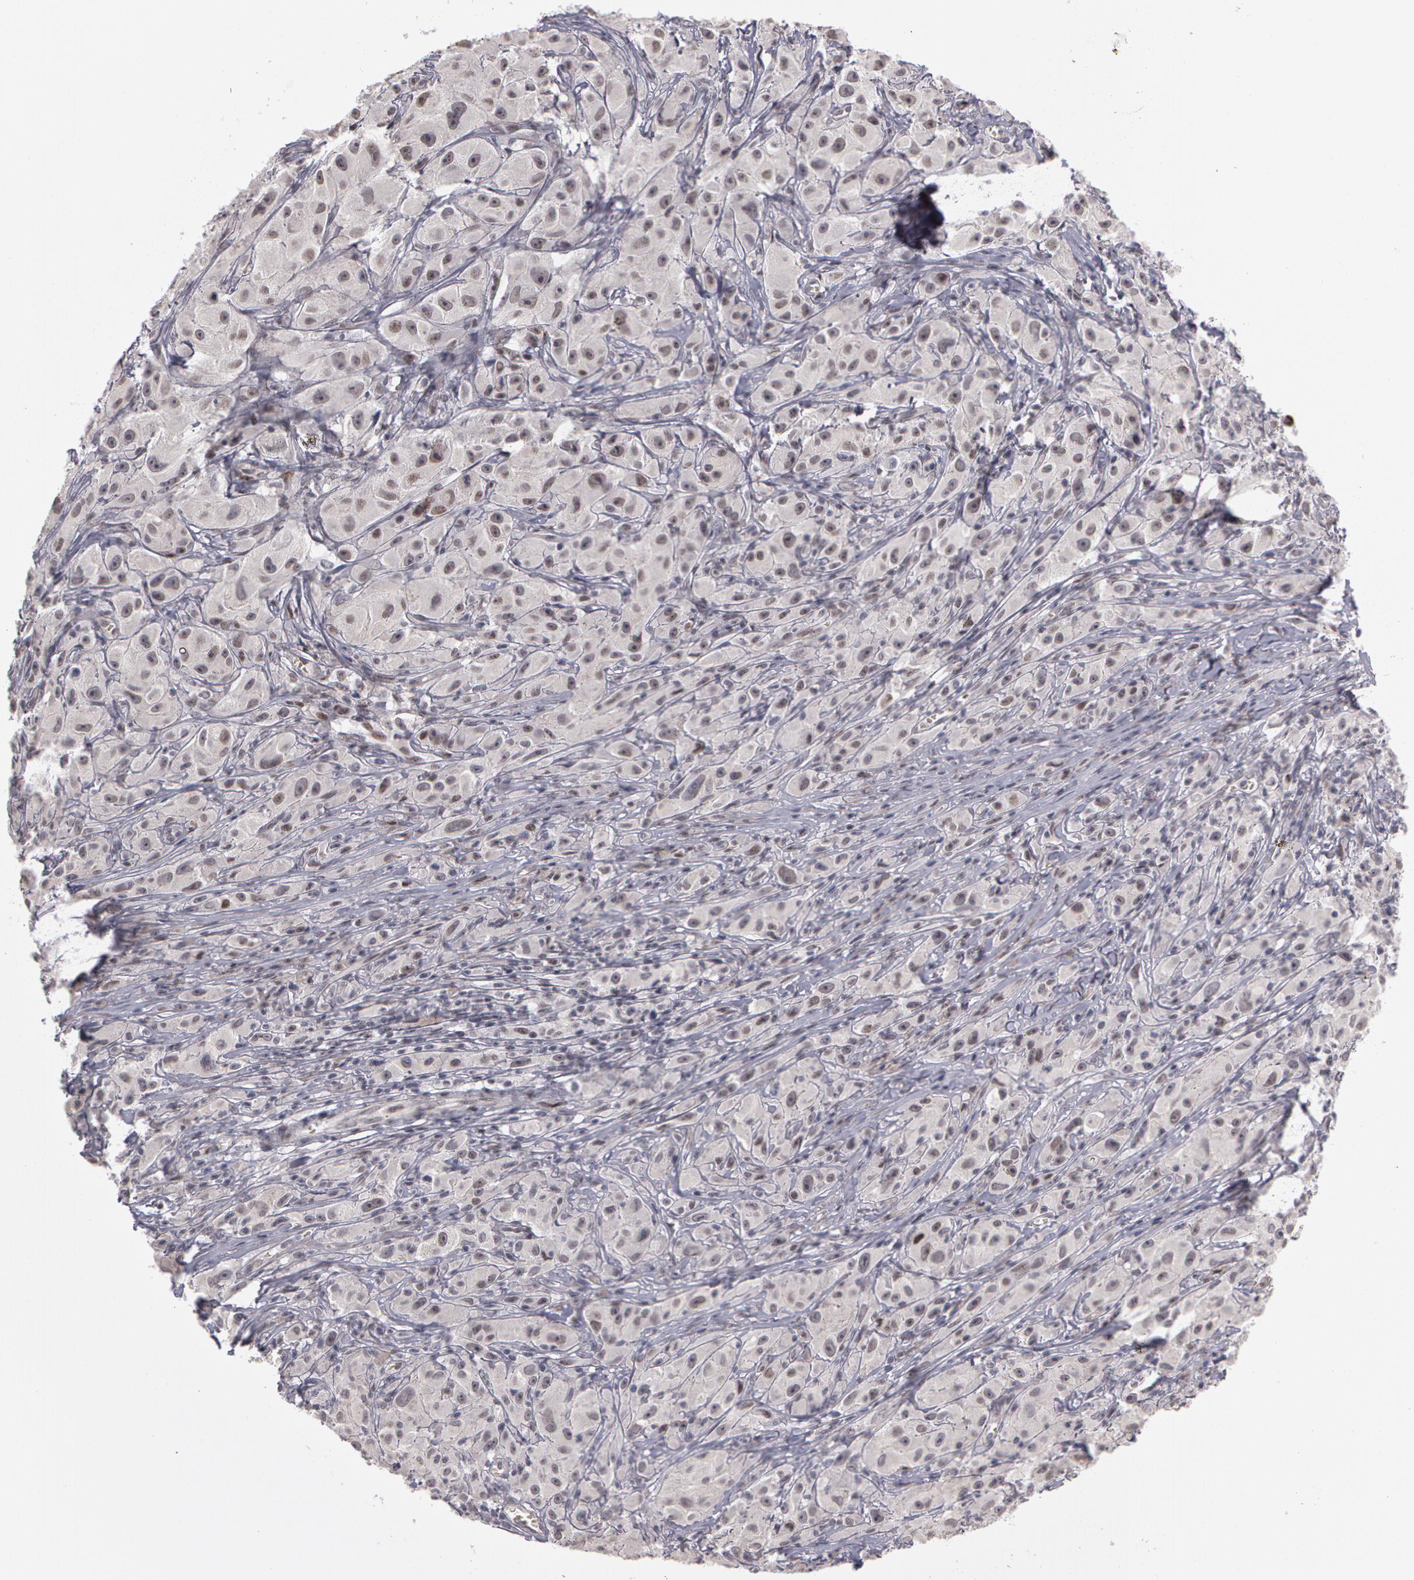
{"staining": {"intensity": "weak", "quantity": "<25%", "location": "nuclear"}, "tissue": "melanoma", "cell_type": "Tumor cells", "image_type": "cancer", "snomed": [{"axis": "morphology", "description": "Malignant melanoma, NOS"}, {"axis": "topography", "description": "Skin"}], "caption": "A photomicrograph of human melanoma is negative for staining in tumor cells. Brightfield microscopy of immunohistochemistry stained with DAB (brown) and hematoxylin (blue), captured at high magnification.", "gene": "PRICKLE1", "patient": {"sex": "male", "age": 56}}